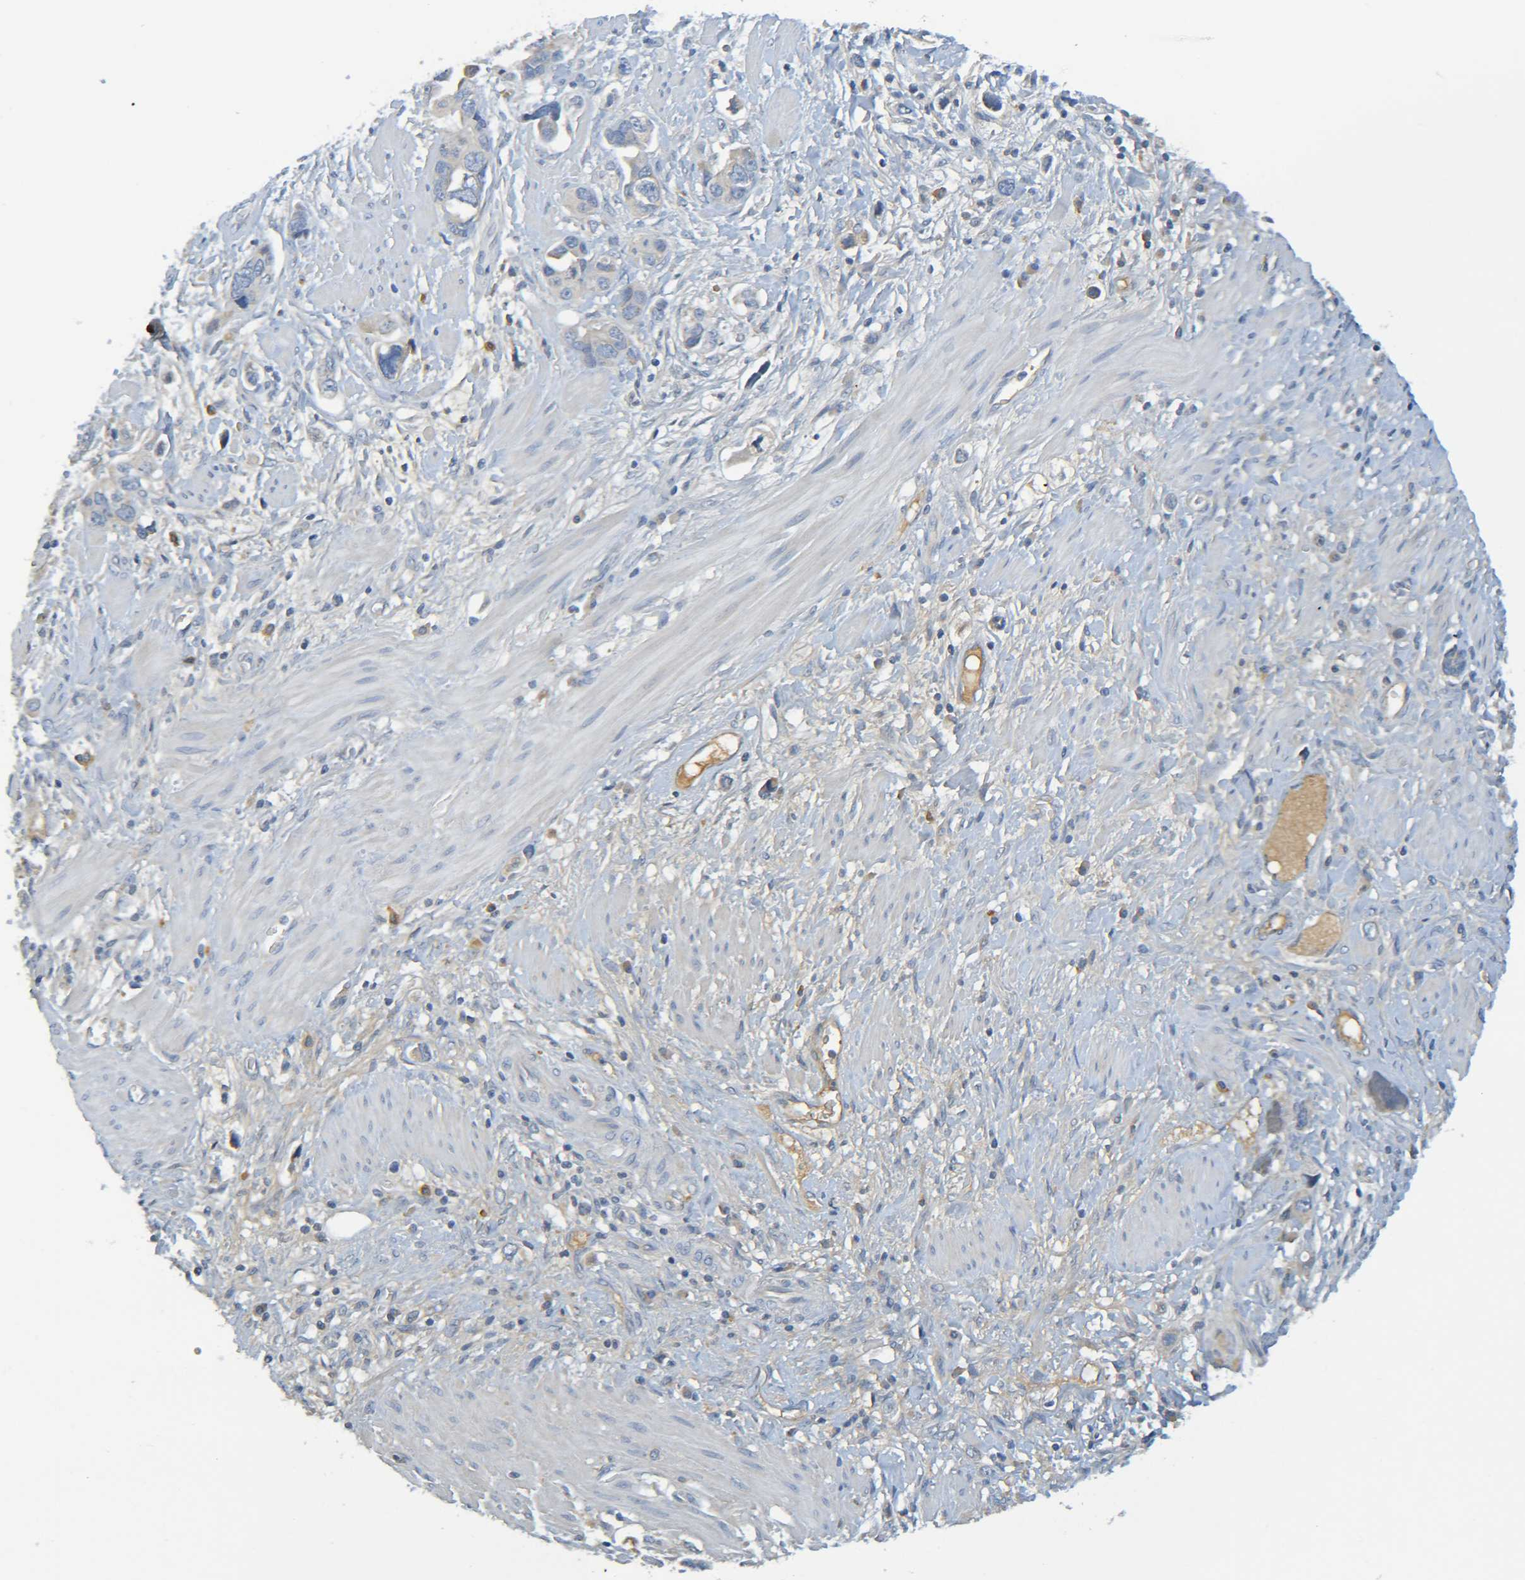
{"staining": {"intensity": "negative", "quantity": "none", "location": "none"}, "tissue": "stomach cancer", "cell_type": "Tumor cells", "image_type": "cancer", "snomed": [{"axis": "morphology", "description": "Adenocarcinoma, NOS"}, {"axis": "topography", "description": "Stomach, lower"}], "caption": "Immunohistochemistry histopathology image of stomach cancer stained for a protein (brown), which exhibits no positivity in tumor cells.", "gene": "C1QA", "patient": {"sex": "female", "age": 93}}